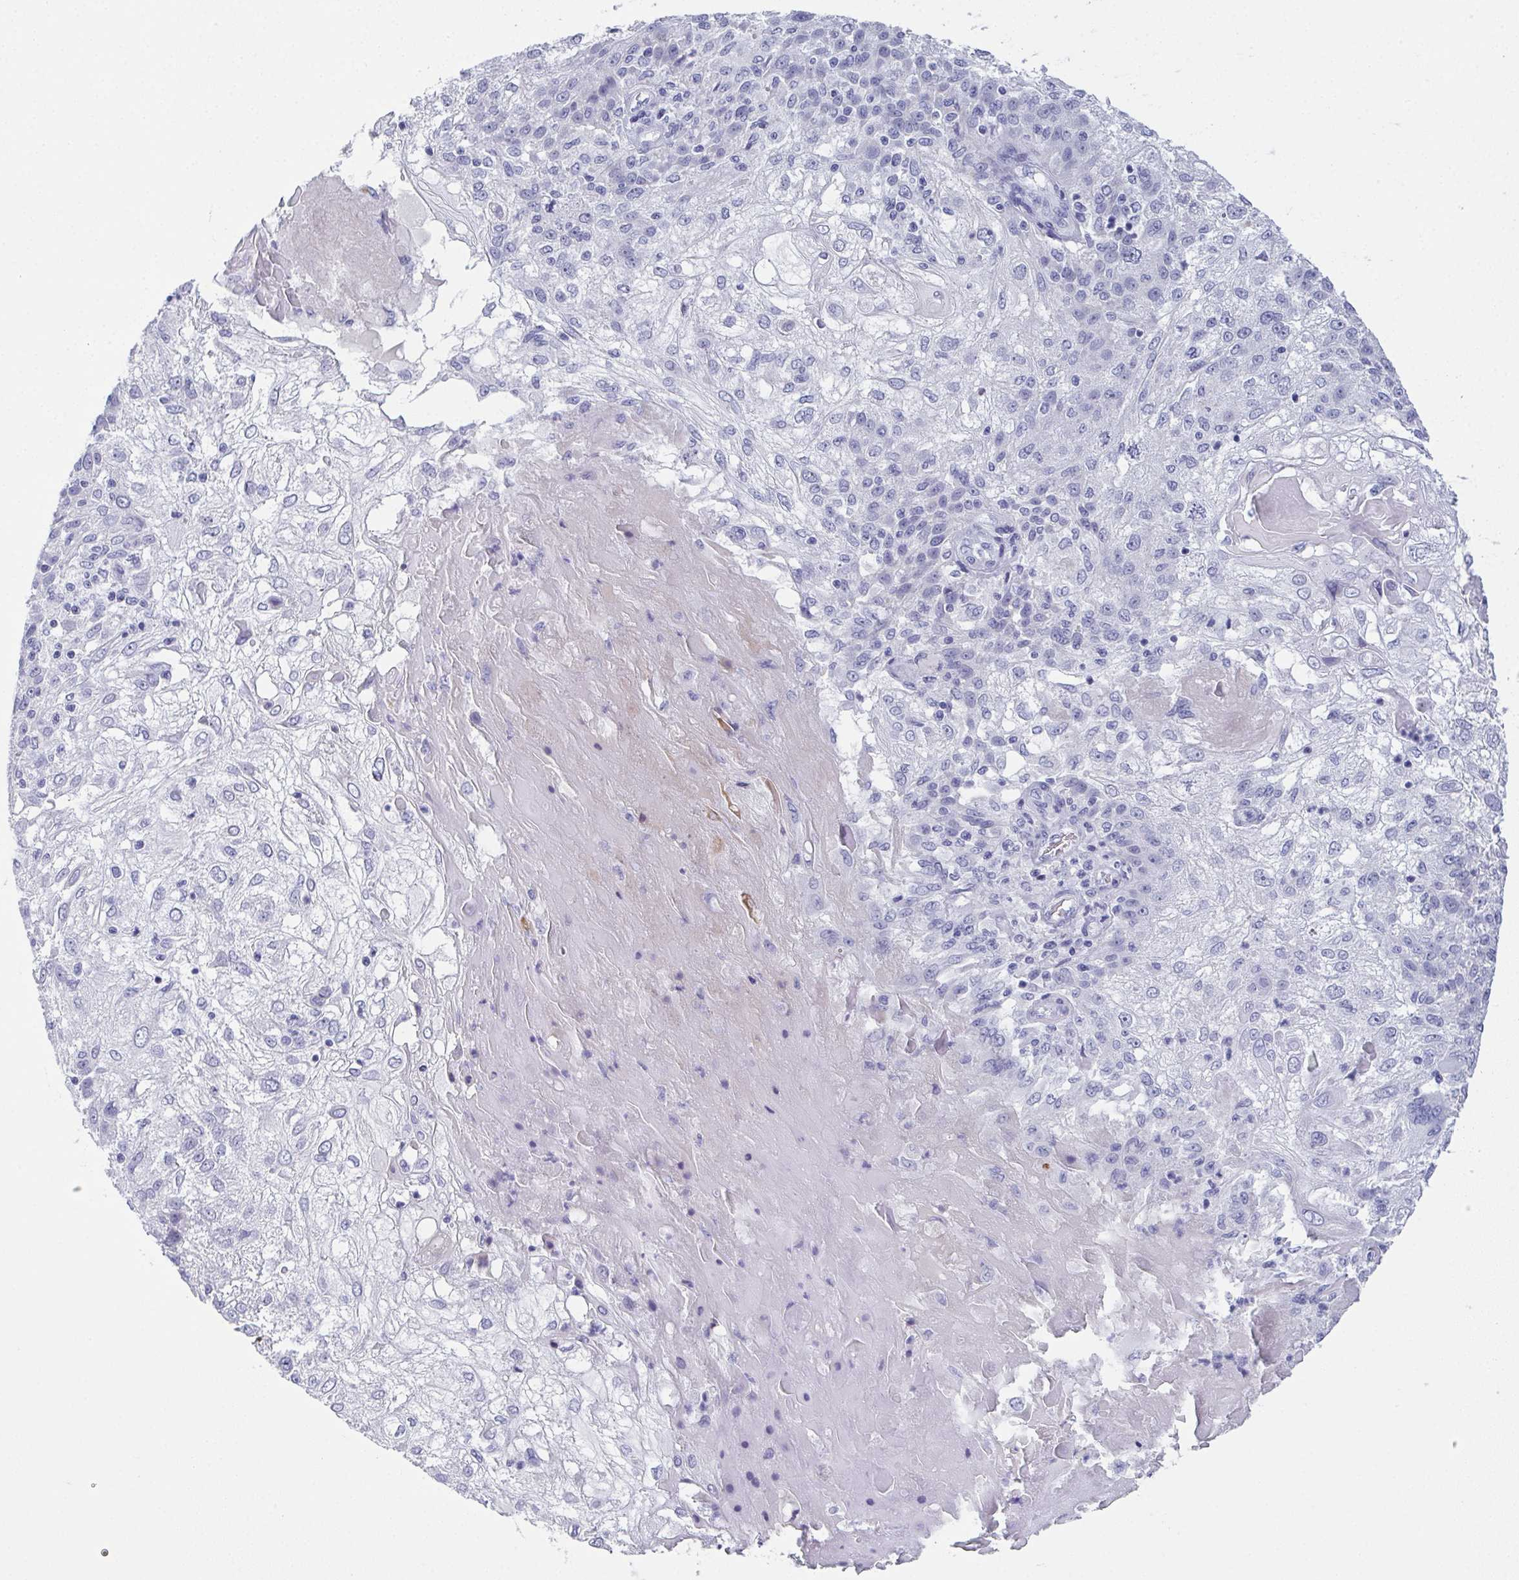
{"staining": {"intensity": "negative", "quantity": "none", "location": "none"}, "tissue": "skin cancer", "cell_type": "Tumor cells", "image_type": "cancer", "snomed": [{"axis": "morphology", "description": "Normal tissue, NOS"}, {"axis": "morphology", "description": "Squamous cell carcinoma, NOS"}, {"axis": "topography", "description": "Skin"}], "caption": "Histopathology image shows no protein staining in tumor cells of skin cancer tissue.", "gene": "SLC36A2", "patient": {"sex": "female", "age": 83}}